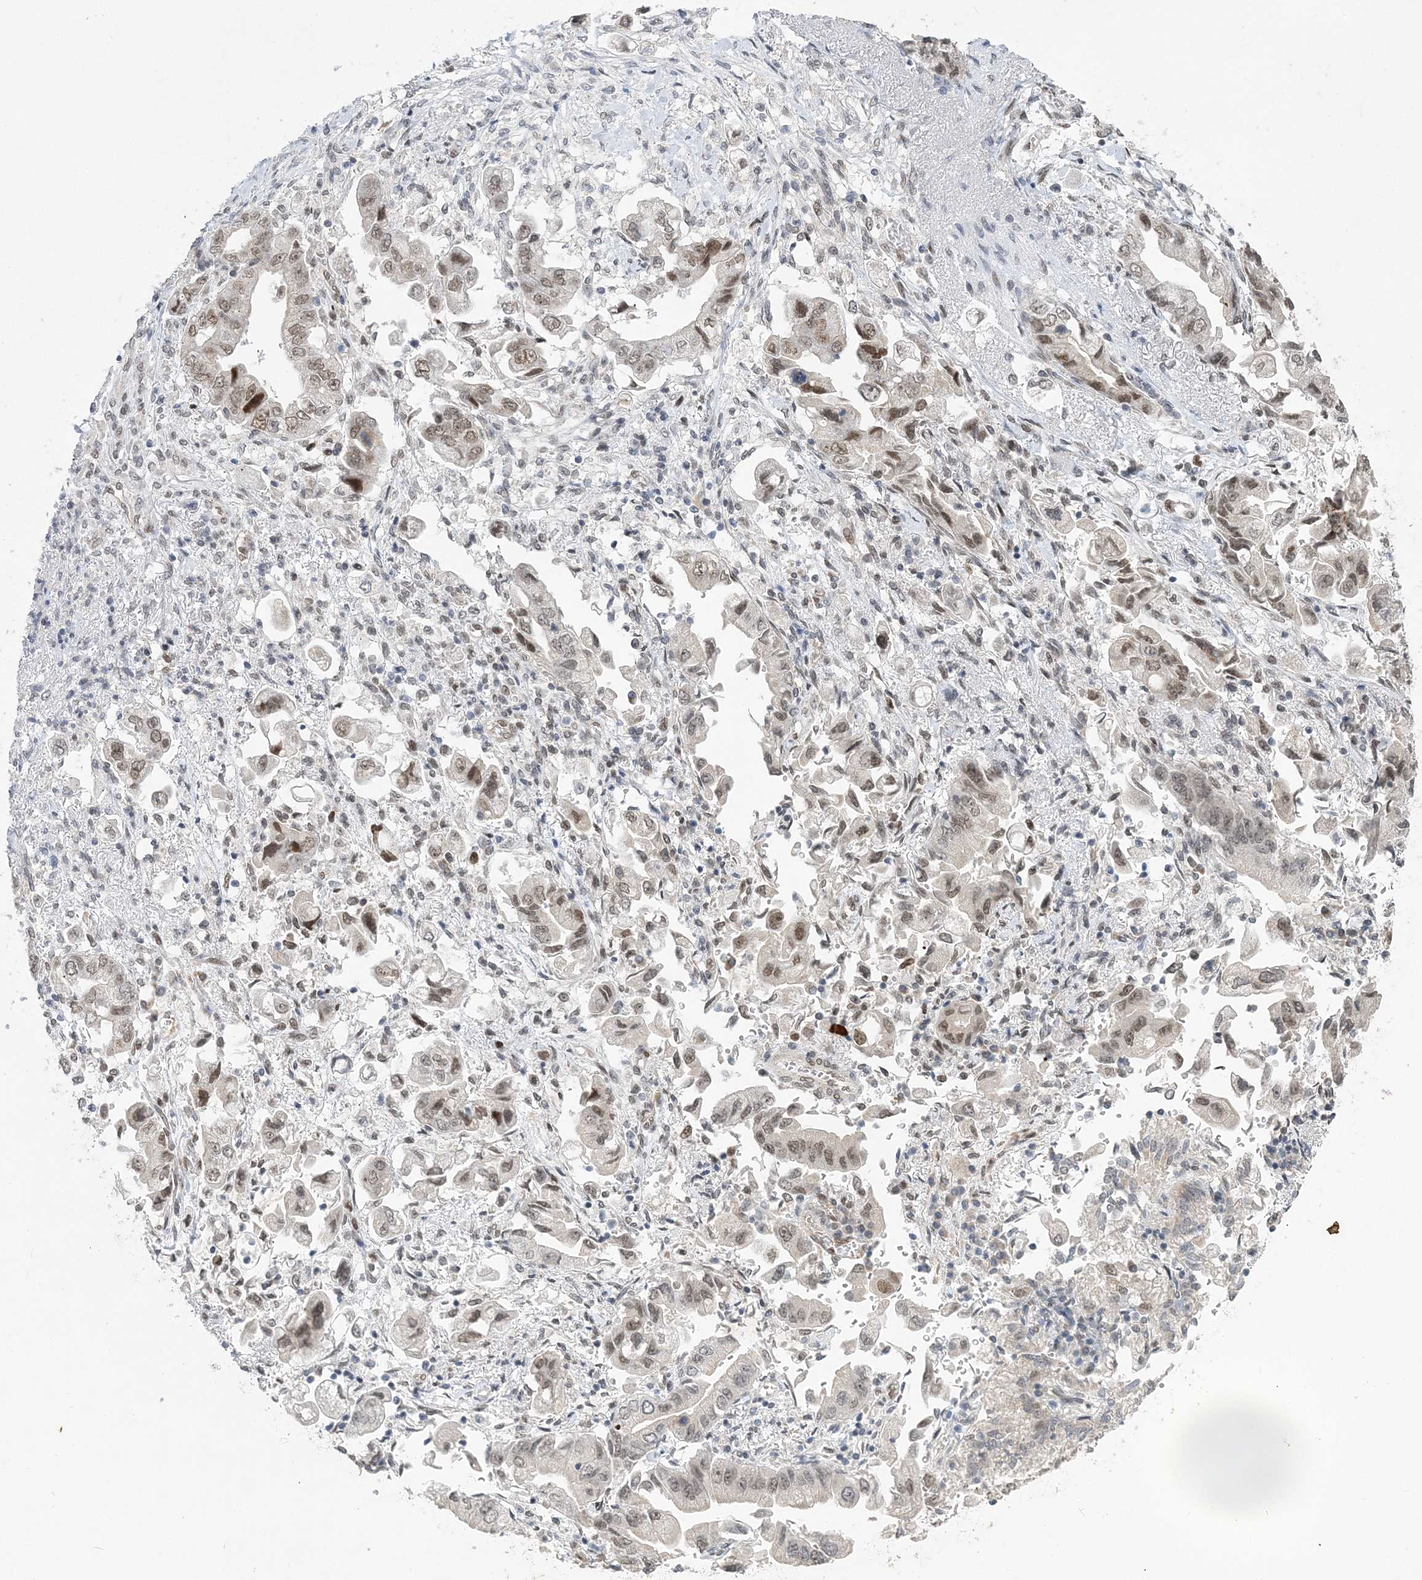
{"staining": {"intensity": "moderate", "quantity": "<25%", "location": "nuclear"}, "tissue": "stomach cancer", "cell_type": "Tumor cells", "image_type": "cancer", "snomed": [{"axis": "morphology", "description": "Adenocarcinoma, NOS"}, {"axis": "topography", "description": "Stomach"}], "caption": "Protein expression analysis of human stomach cancer reveals moderate nuclear staining in approximately <25% of tumor cells. (DAB (3,3'-diaminobenzidine) IHC with brightfield microscopy, high magnification).", "gene": "WAC", "patient": {"sex": "male", "age": 62}}